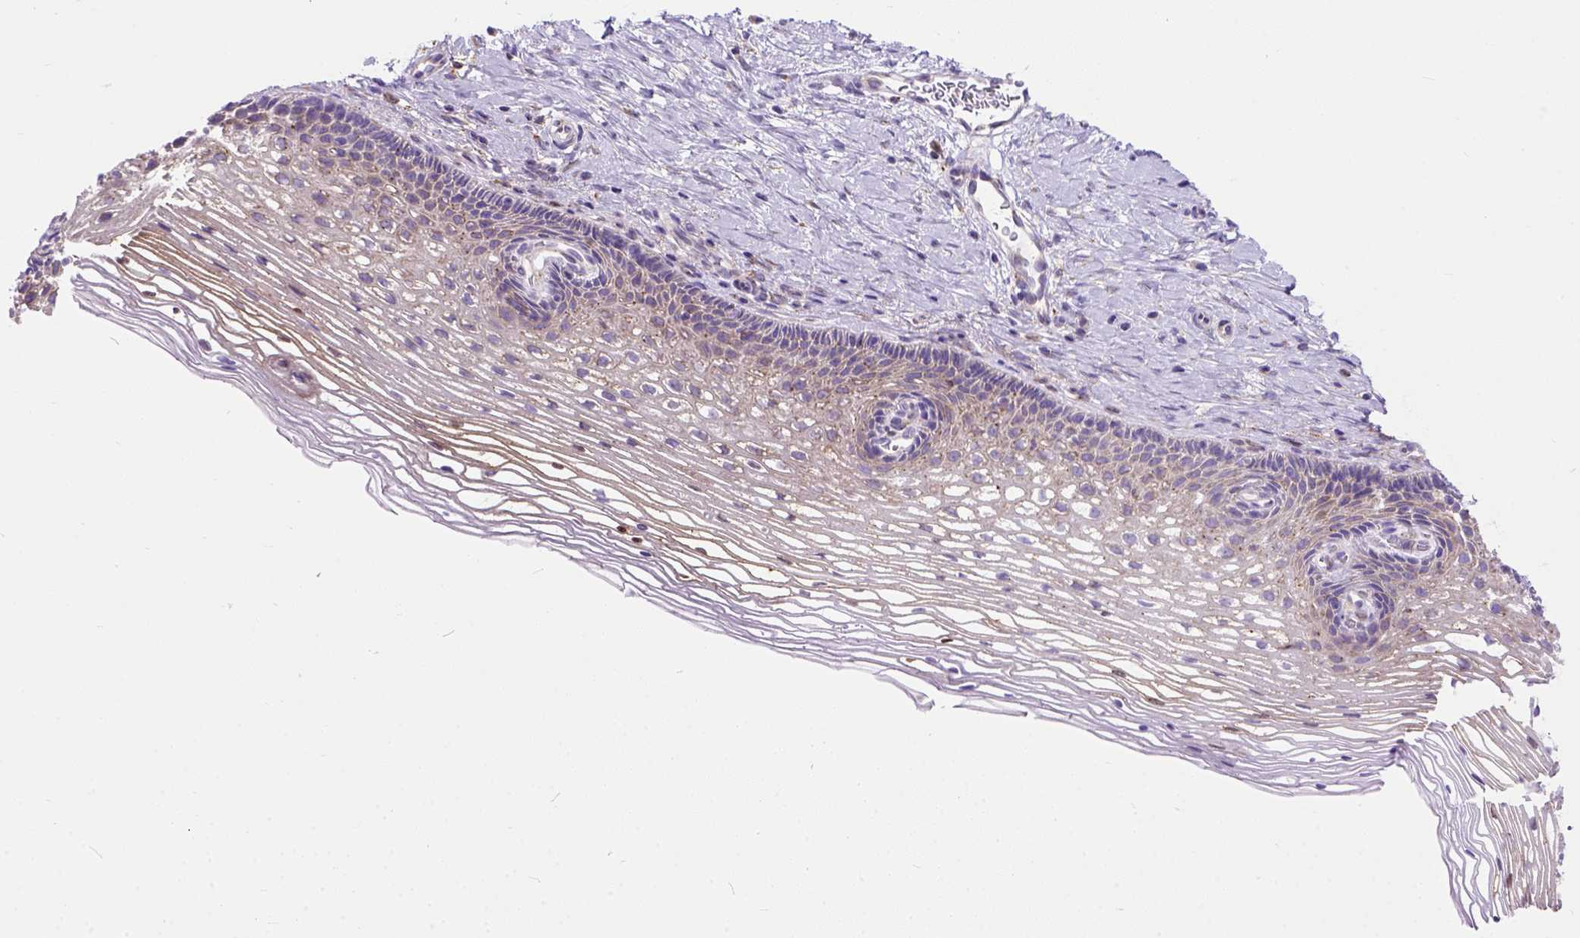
{"staining": {"intensity": "moderate", "quantity": "25%-75%", "location": "cytoplasmic/membranous"}, "tissue": "cervix", "cell_type": "Glandular cells", "image_type": "normal", "snomed": [{"axis": "morphology", "description": "Normal tissue, NOS"}, {"axis": "topography", "description": "Cervix"}], "caption": "Protein analysis of benign cervix demonstrates moderate cytoplasmic/membranous expression in approximately 25%-75% of glandular cells.", "gene": "PLK4", "patient": {"sex": "female", "age": 34}}